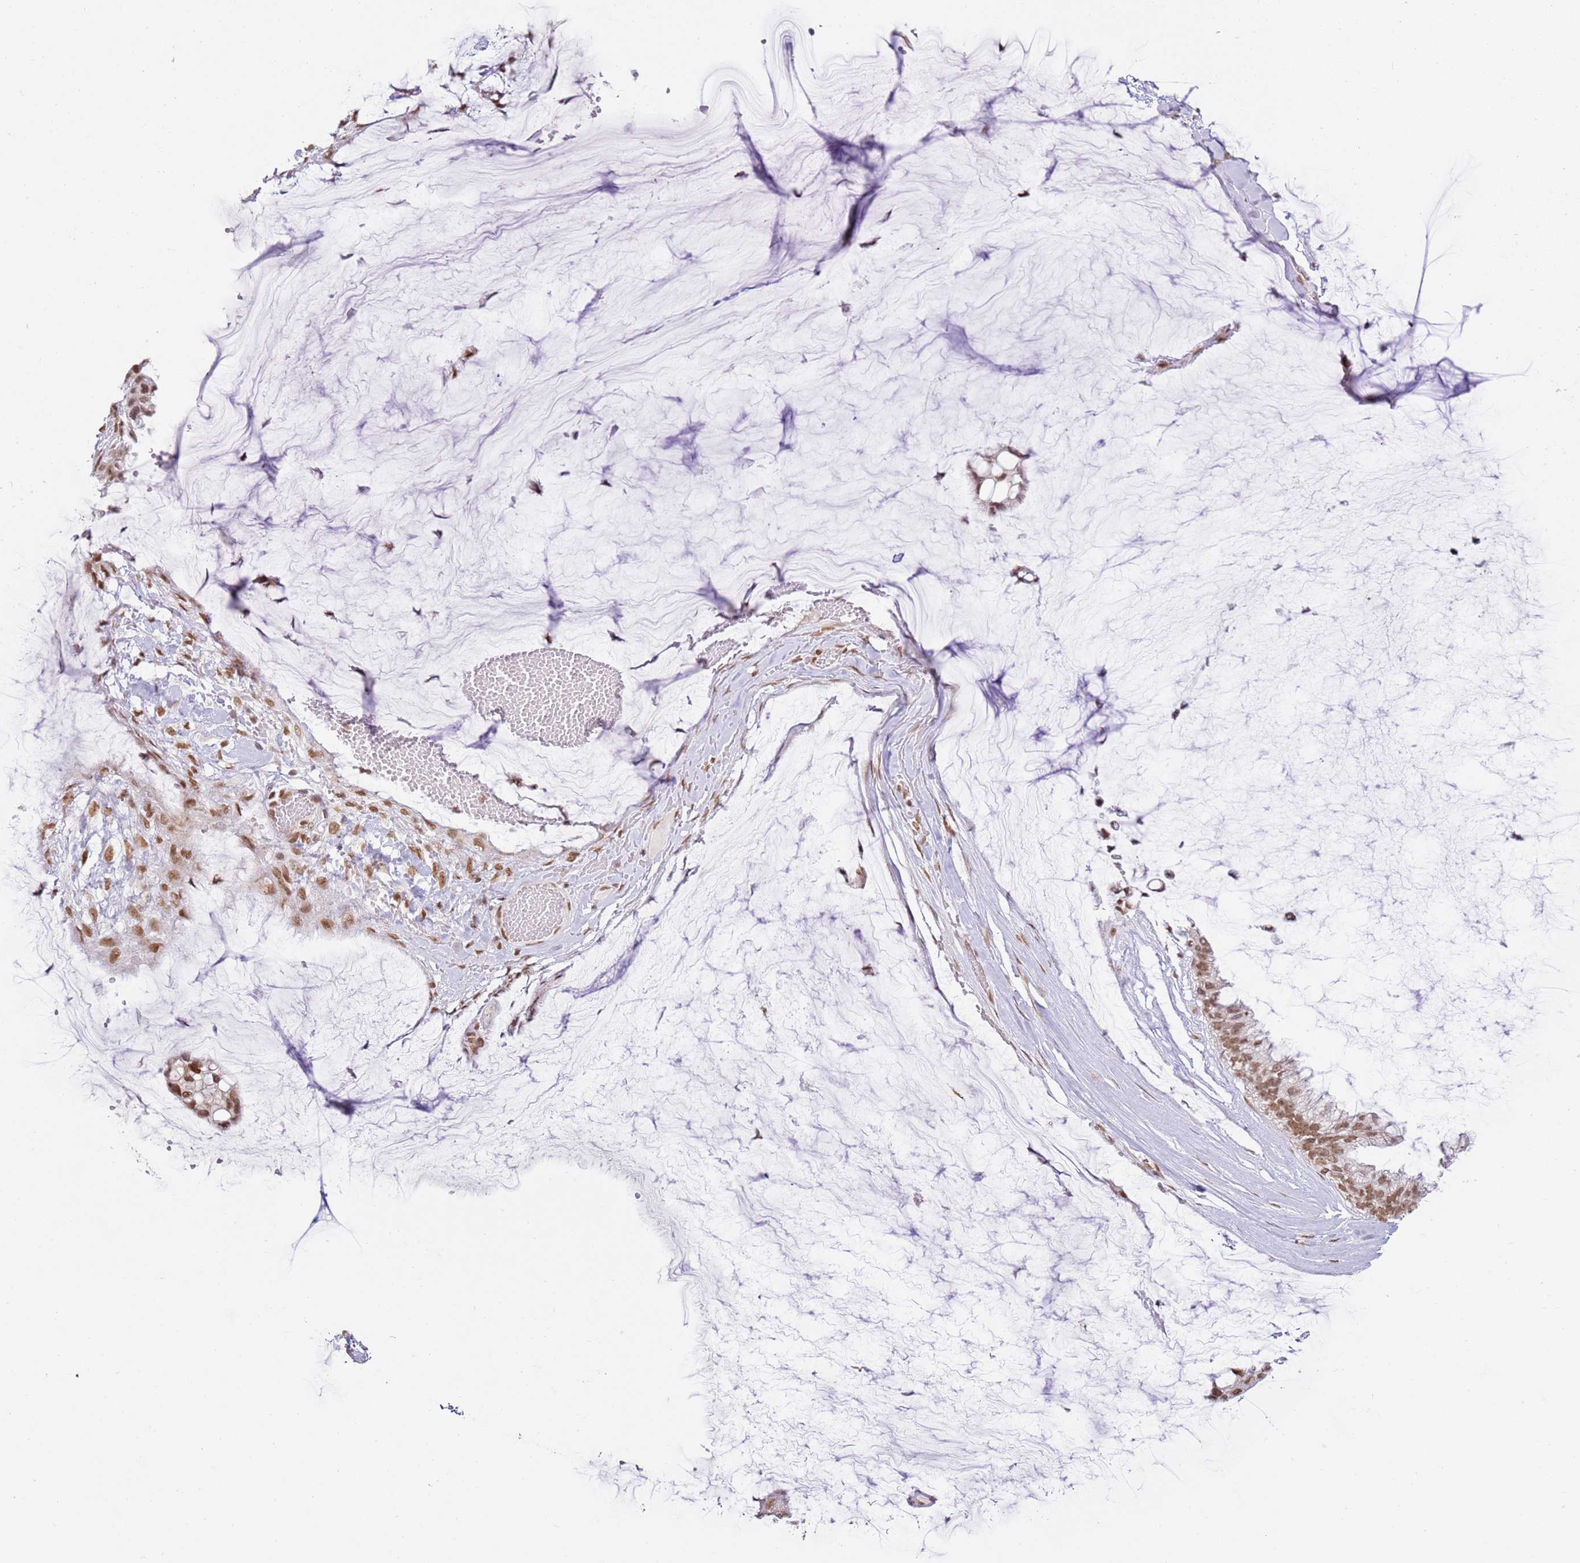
{"staining": {"intensity": "moderate", "quantity": ">75%", "location": "nuclear"}, "tissue": "ovarian cancer", "cell_type": "Tumor cells", "image_type": "cancer", "snomed": [{"axis": "morphology", "description": "Cystadenocarcinoma, mucinous, NOS"}, {"axis": "topography", "description": "Ovary"}], "caption": "Moderate nuclear expression for a protein is seen in about >75% of tumor cells of ovarian mucinous cystadenocarcinoma using IHC.", "gene": "PHC2", "patient": {"sex": "female", "age": 39}}